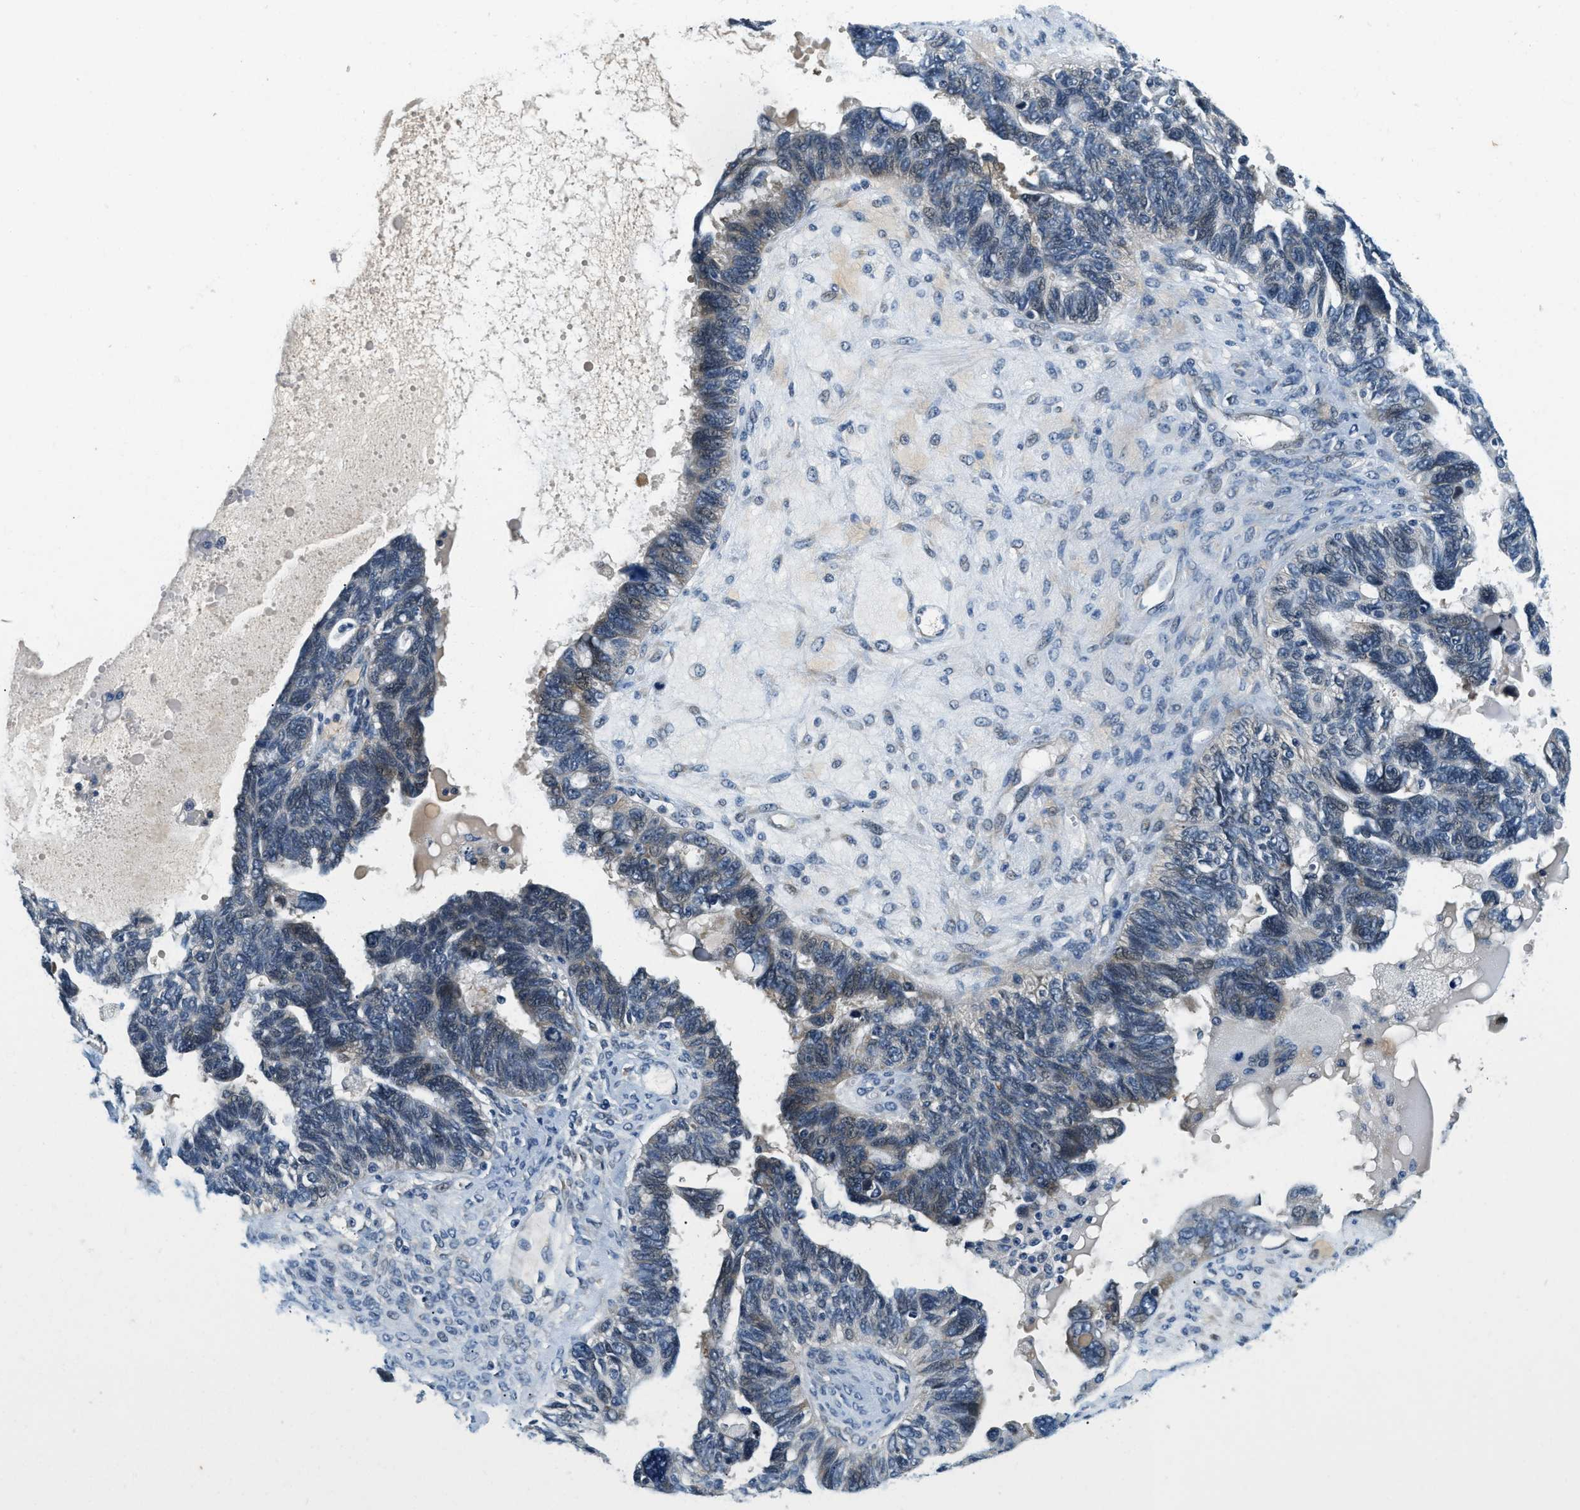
{"staining": {"intensity": "negative", "quantity": "none", "location": "none"}, "tissue": "ovarian cancer", "cell_type": "Tumor cells", "image_type": "cancer", "snomed": [{"axis": "morphology", "description": "Cystadenocarcinoma, serous, NOS"}, {"axis": "topography", "description": "Ovary"}], "caption": "DAB immunohistochemical staining of human ovarian serous cystadenocarcinoma exhibits no significant expression in tumor cells. Brightfield microscopy of immunohistochemistry (IHC) stained with DAB (3,3'-diaminobenzidine) (brown) and hematoxylin (blue), captured at high magnification.", "gene": "YAE1", "patient": {"sex": "female", "age": 79}}